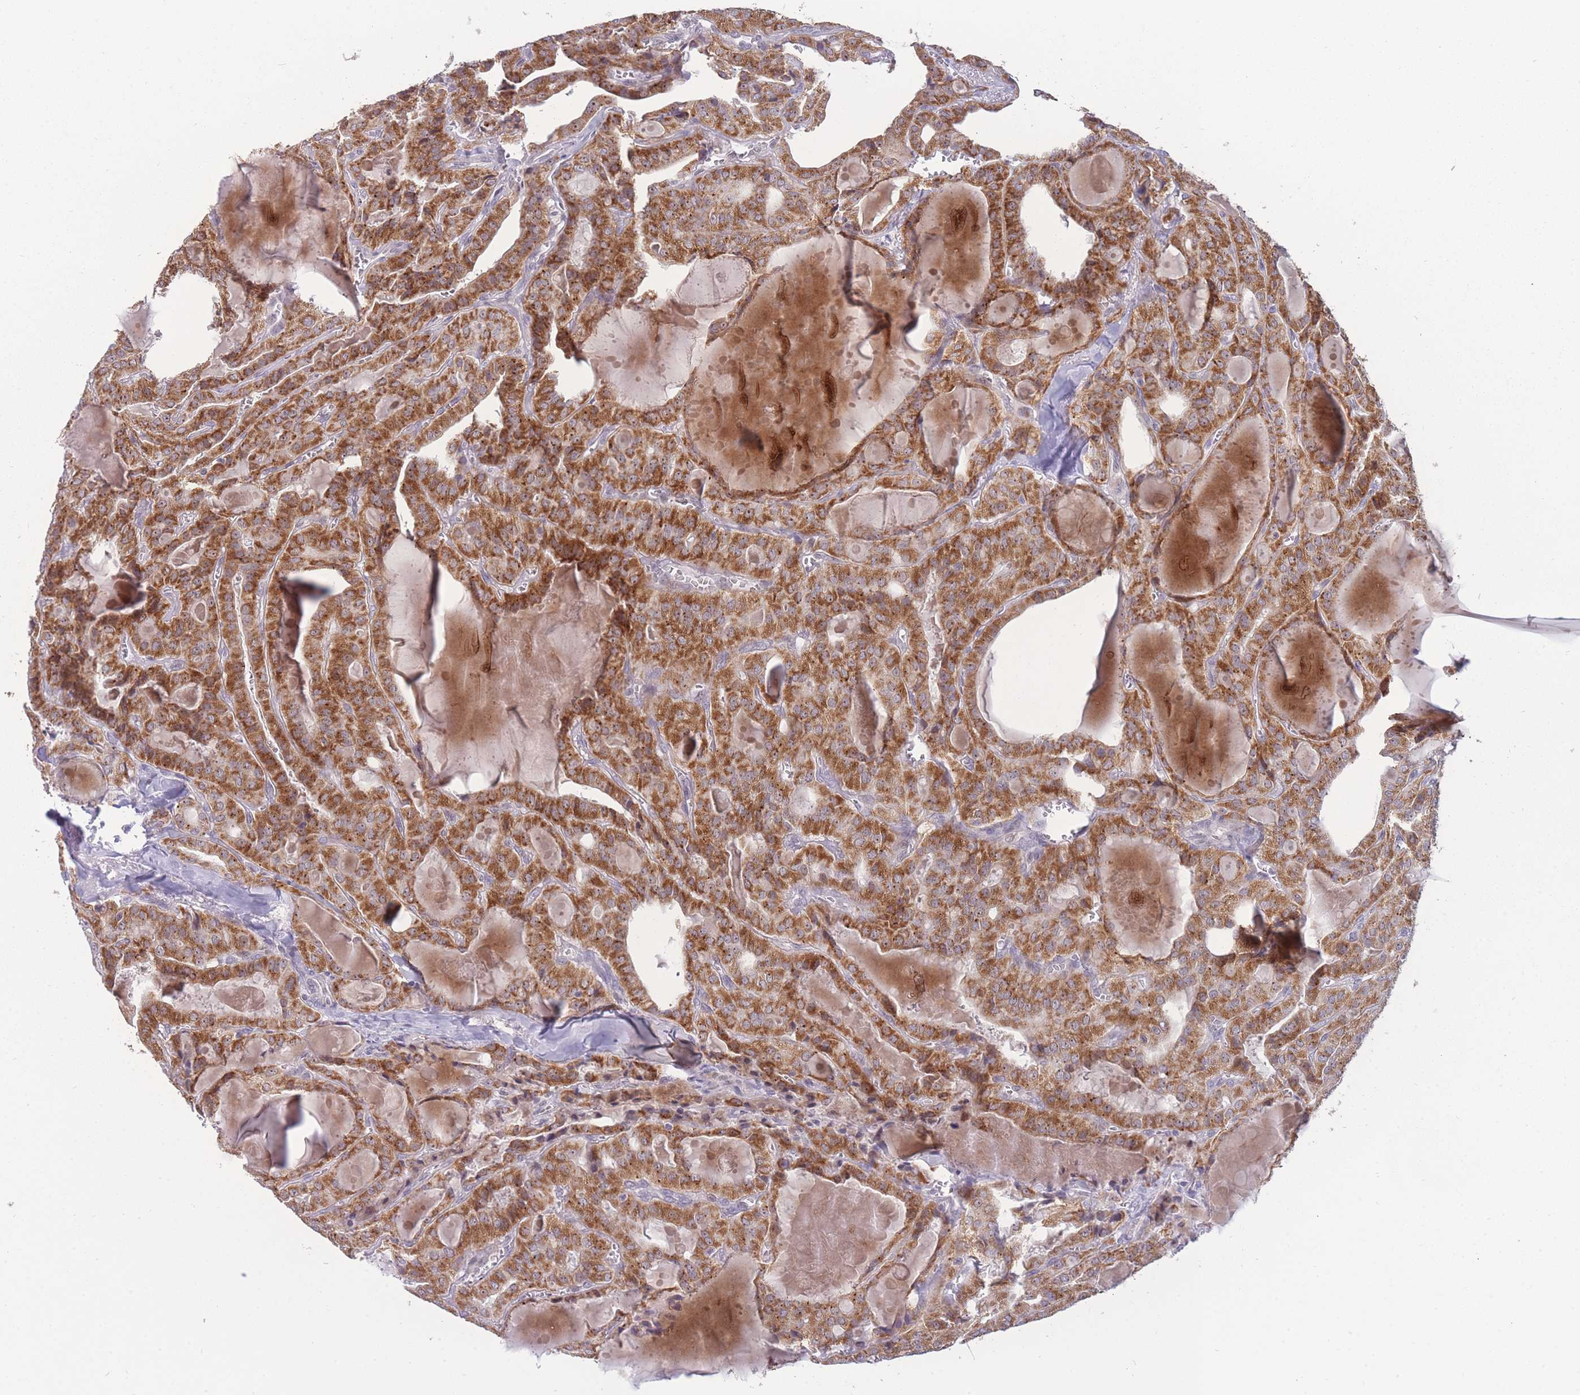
{"staining": {"intensity": "moderate", "quantity": ">75%", "location": "cytoplasmic/membranous"}, "tissue": "thyroid cancer", "cell_type": "Tumor cells", "image_type": "cancer", "snomed": [{"axis": "morphology", "description": "Papillary adenocarcinoma, NOS"}, {"axis": "topography", "description": "Thyroid gland"}], "caption": "Thyroid cancer (papillary adenocarcinoma) stained with a protein marker shows moderate staining in tumor cells.", "gene": "MCIDAS", "patient": {"sex": "male", "age": 52}}